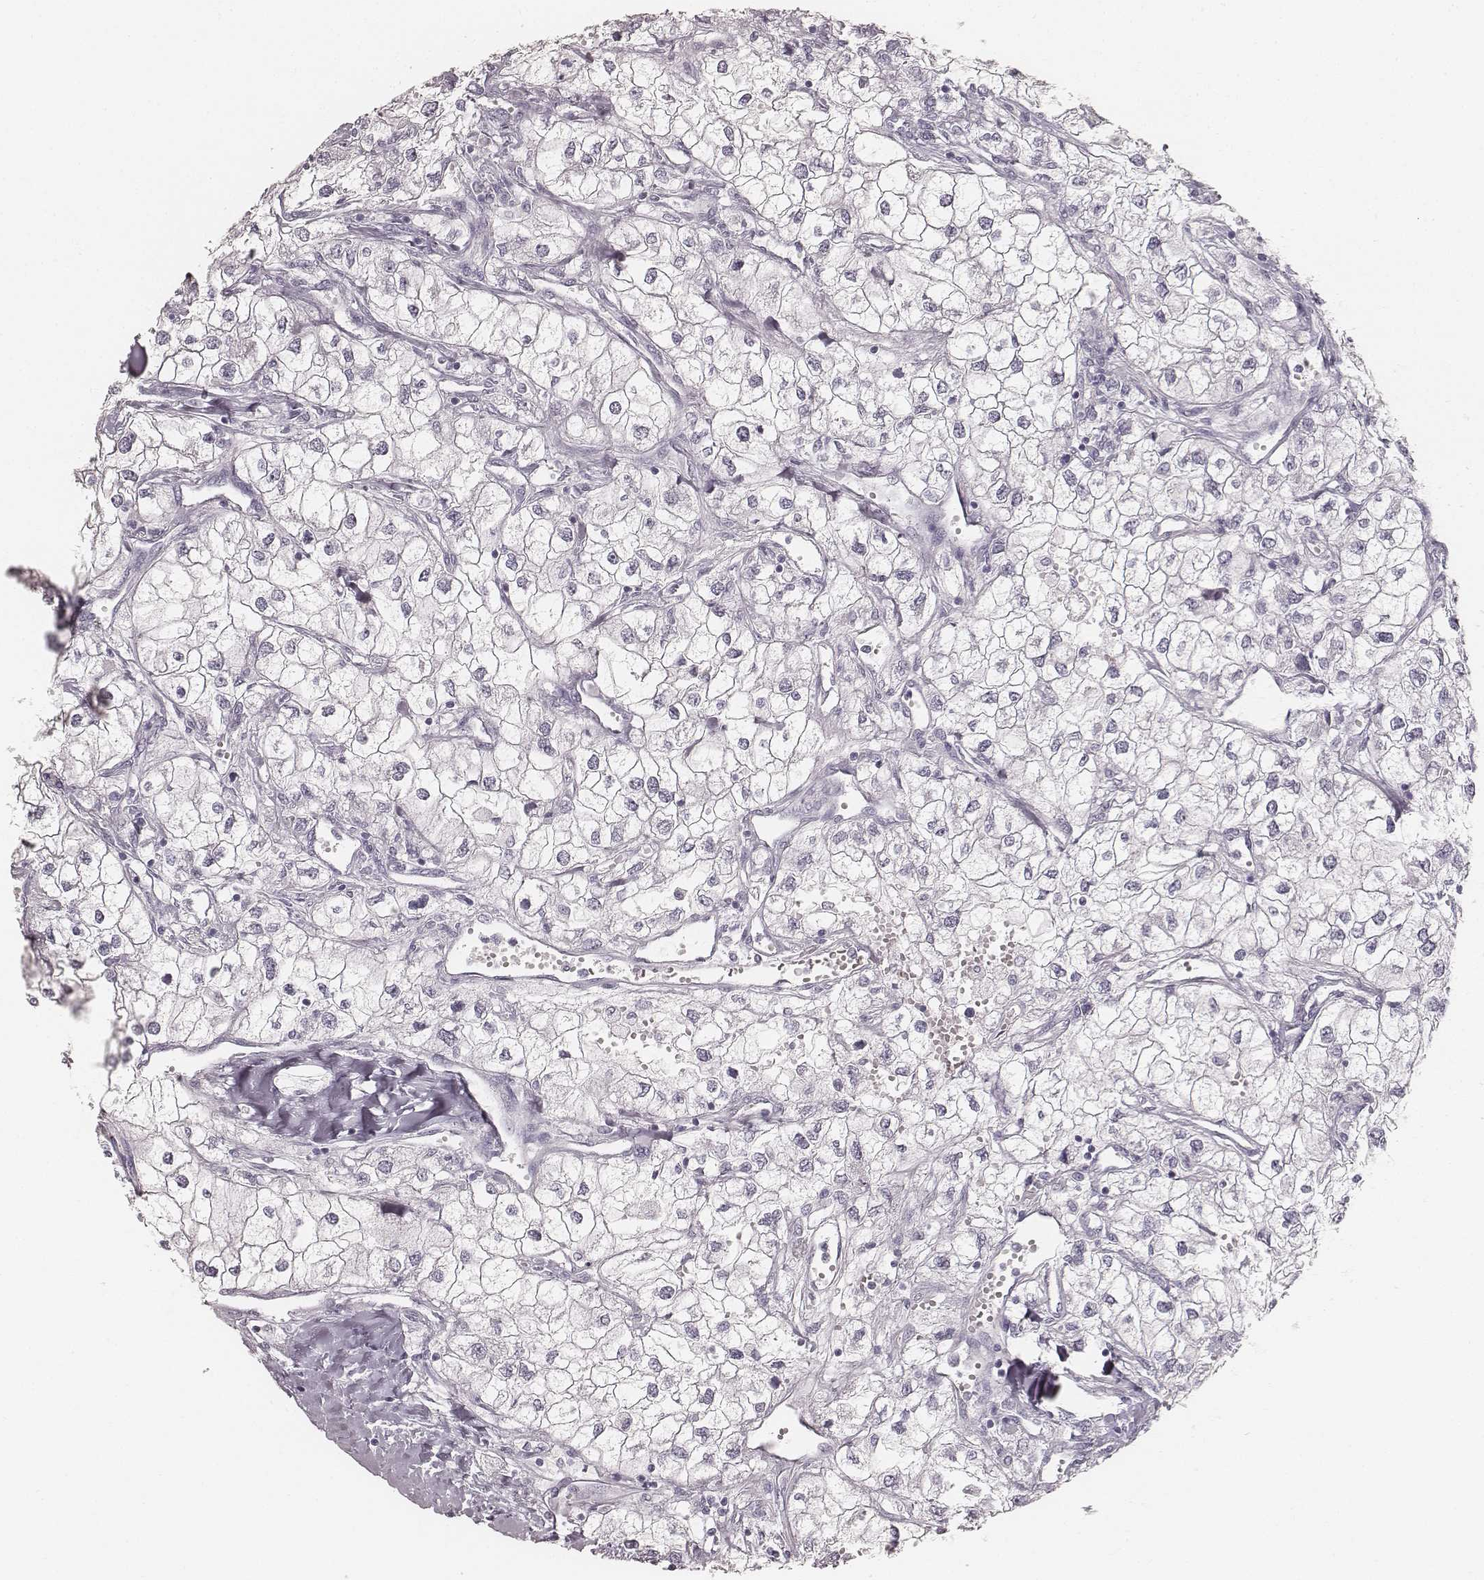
{"staining": {"intensity": "negative", "quantity": "none", "location": "none"}, "tissue": "renal cancer", "cell_type": "Tumor cells", "image_type": "cancer", "snomed": [{"axis": "morphology", "description": "Adenocarcinoma, NOS"}, {"axis": "topography", "description": "Kidney"}], "caption": "High magnification brightfield microscopy of adenocarcinoma (renal) stained with DAB (brown) and counterstained with hematoxylin (blue): tumor cells show no significant positivity. (Immunohistochemistry (ihc), brightfield microscopy, high magnification).", "gene": "KRT34", "patient": {"sex": "male", "age": 59}}